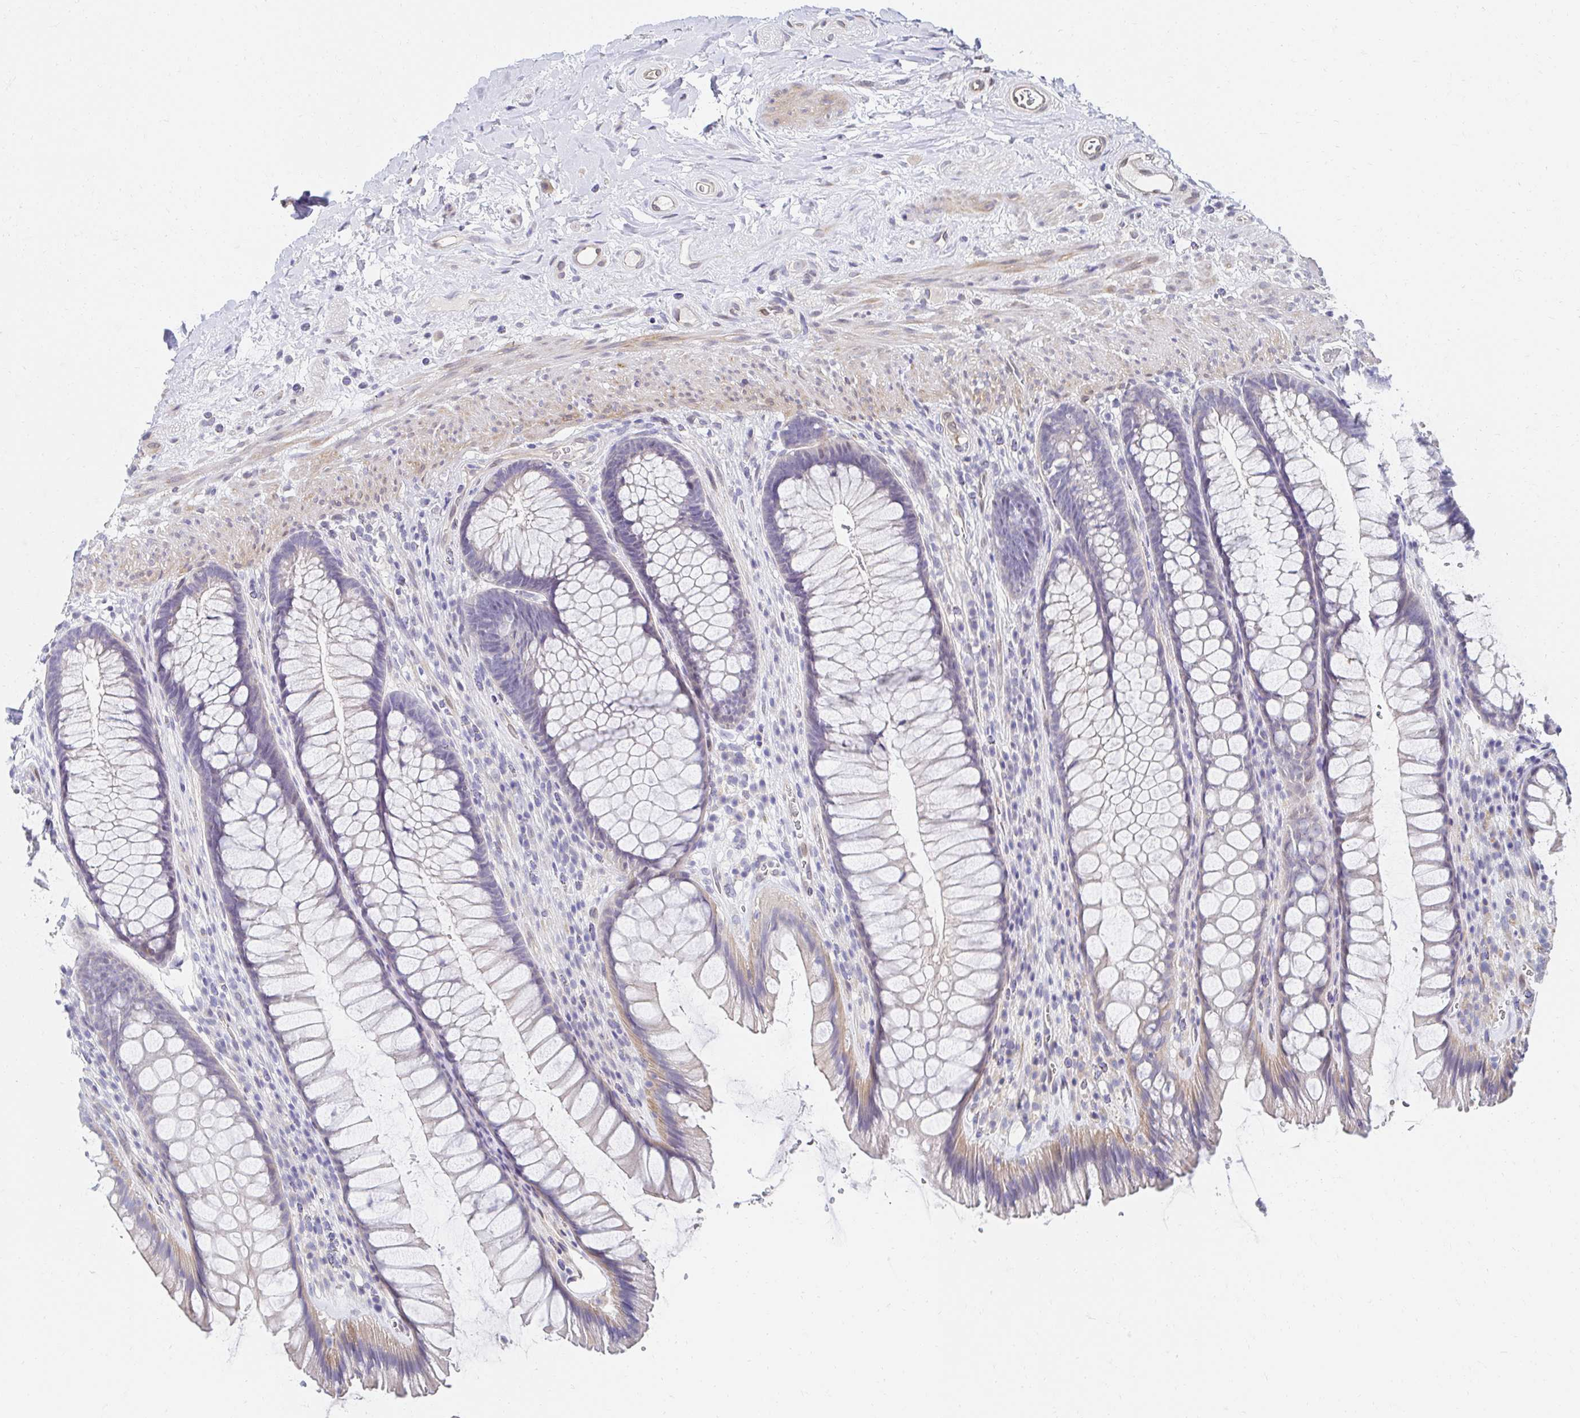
{"staining": {"intensity": "weak", "quantity": "25%-75%", "location": "cytoplasmic/membranous"}, "tissue": "rectum", "cell_type": "Glandular cells", "image_type": "normal", "snomed": [{"axis": "morphology", "description": "Normal tissue, NOS"}, {"axis": "topography", "description": "Rectum"}], "caption": "This histopathology image displays immunohistochemistry (IHC) staining of normal human rectum, with low weak cytoplasmic/membranous positivity in approximately 25%-75% of glandular cells.", "gene": "AKAP14", "patient": {"sex": "male", "age": 53}}